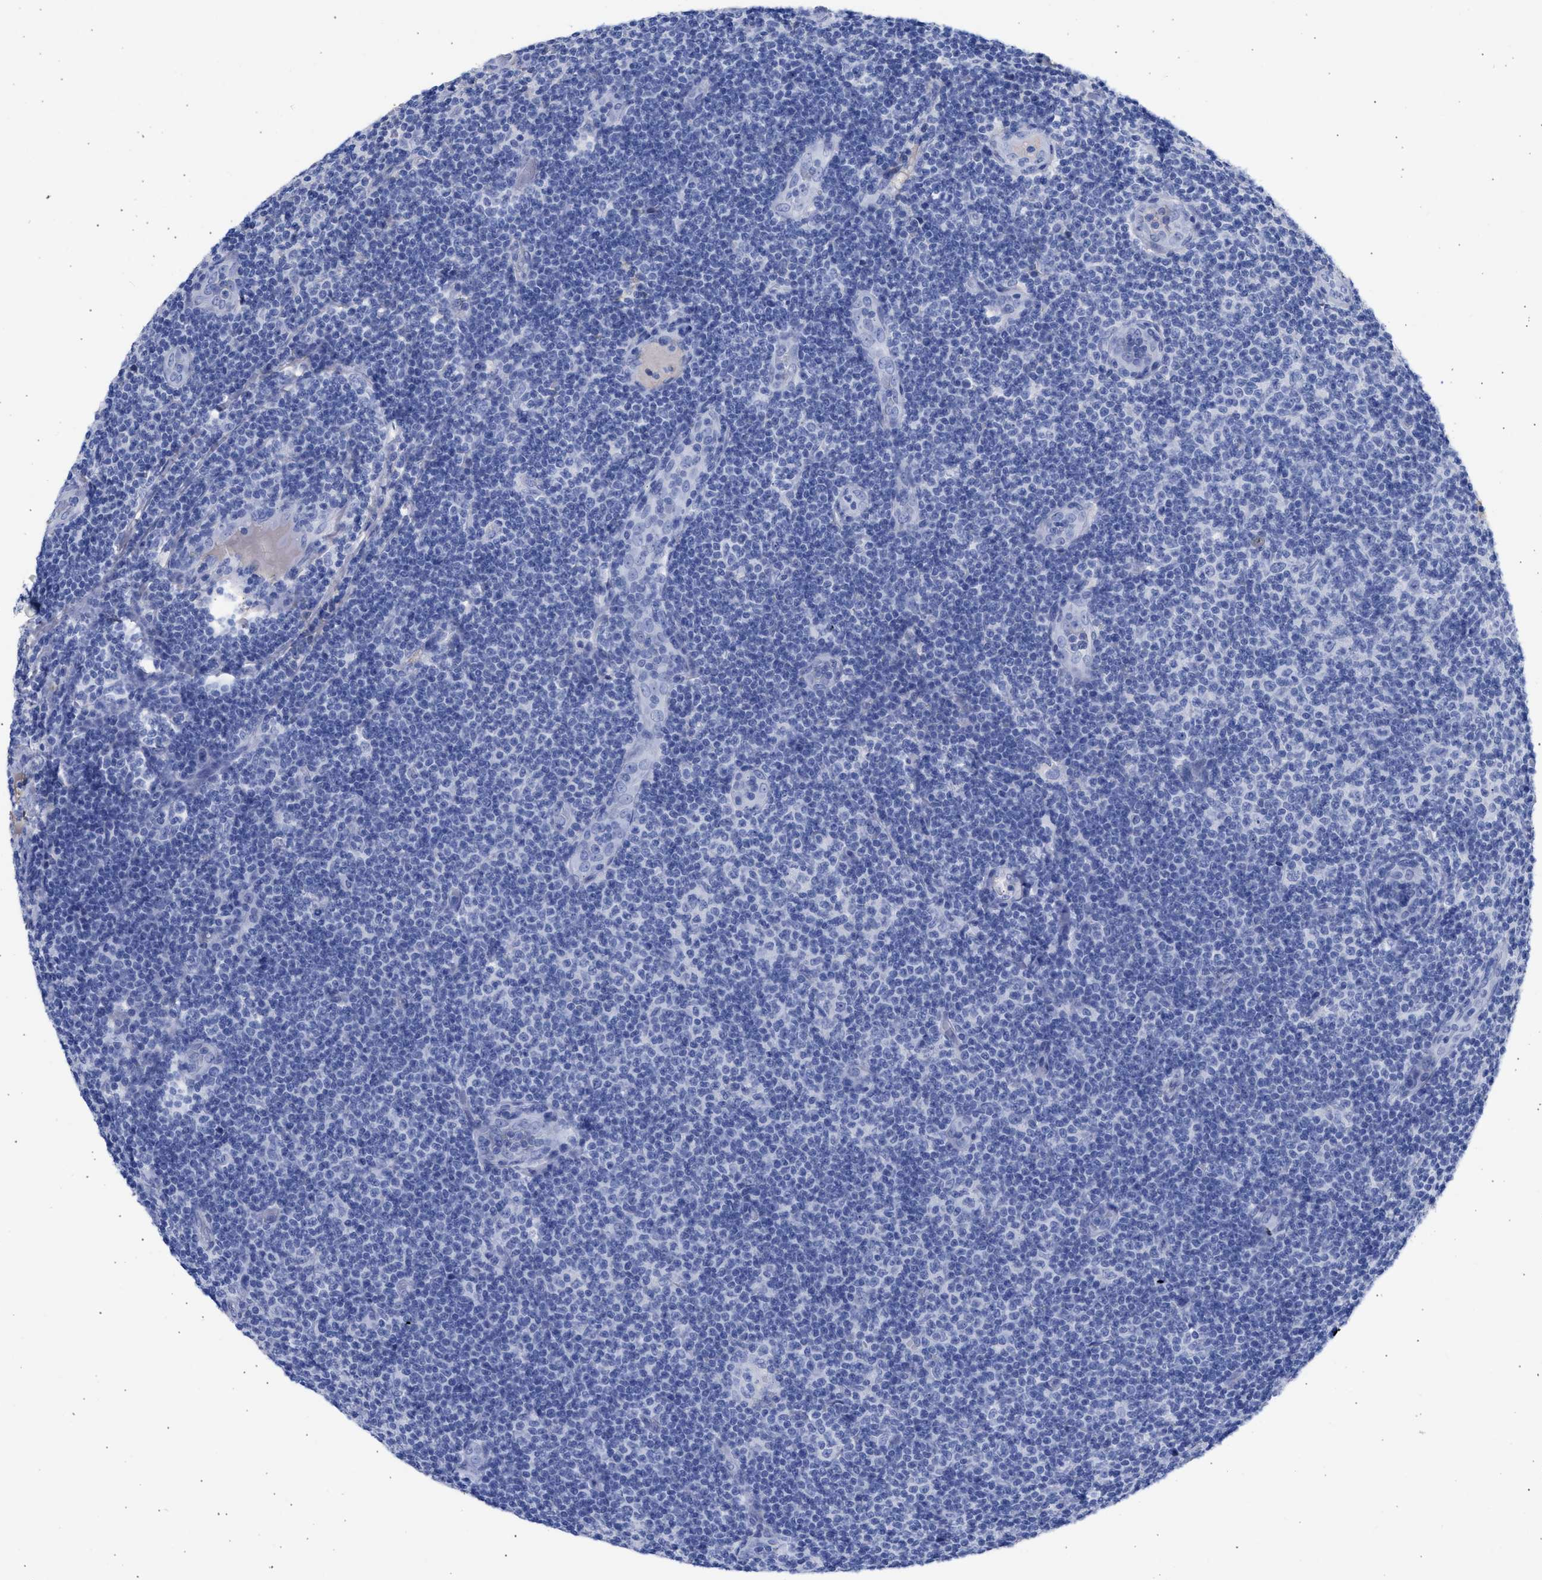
{"staining": {"intensity": "negative", "quantity": "none", "location": "none"}, "tissue": "lymphoma", "cell_type": "Tumor cells", "image_type": "cancer", "snomed": [{"axis": "morphology", "description": "Malignant lymphoma, non-Hodgkin's type, Low grade"}, {"axis": "topography", "description": "Lymph node"}], "caption": "Lymphoma was stained to show a protein in brown. There is no significant staining in tumor cells.", "gene": "RSPH1", "patient": {"sex": "male", "age": 83}}